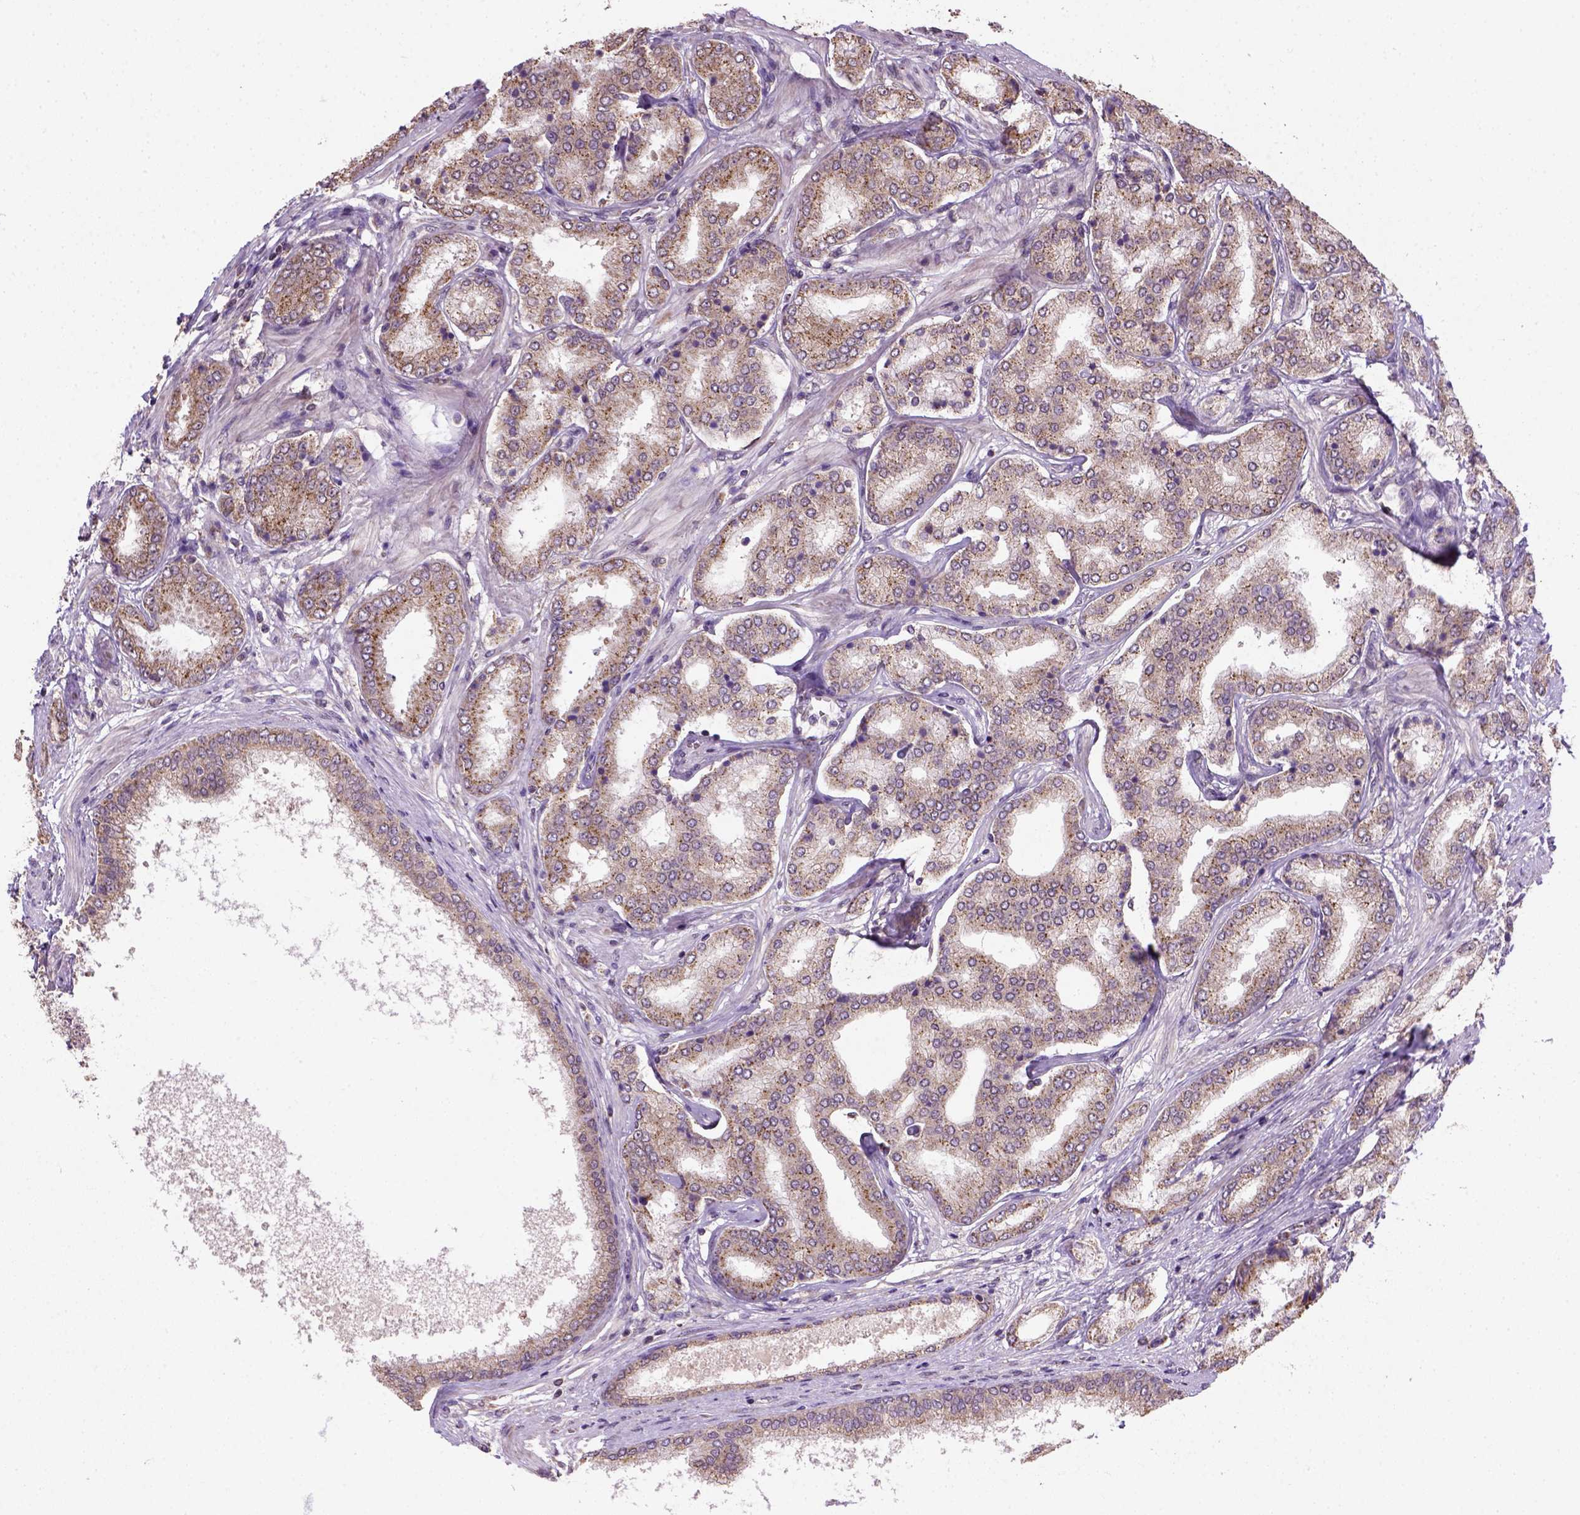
{"staining": {"intensity": "moderate", "quantity": ">75%", "location": "cytoplasmic/membranous"}, "tissue": "prostate cancer", "cell_type": "Tumor cells", "image_type": "cancer", "snomed": [{"axis": "morphology", "description": "Adenocarcinoma, NOS"}, {"axis": "topography", "description": "Prostate"}], "caption": "Immunohistochemical staining of human adenocarcinoma (prostate) reveals medium levels of moderate cytoplasmic/membranous expression in approximately >75% of tumor cells.", "gene": "NUDT10", "patient": {"sex": "male", "age": 63}}